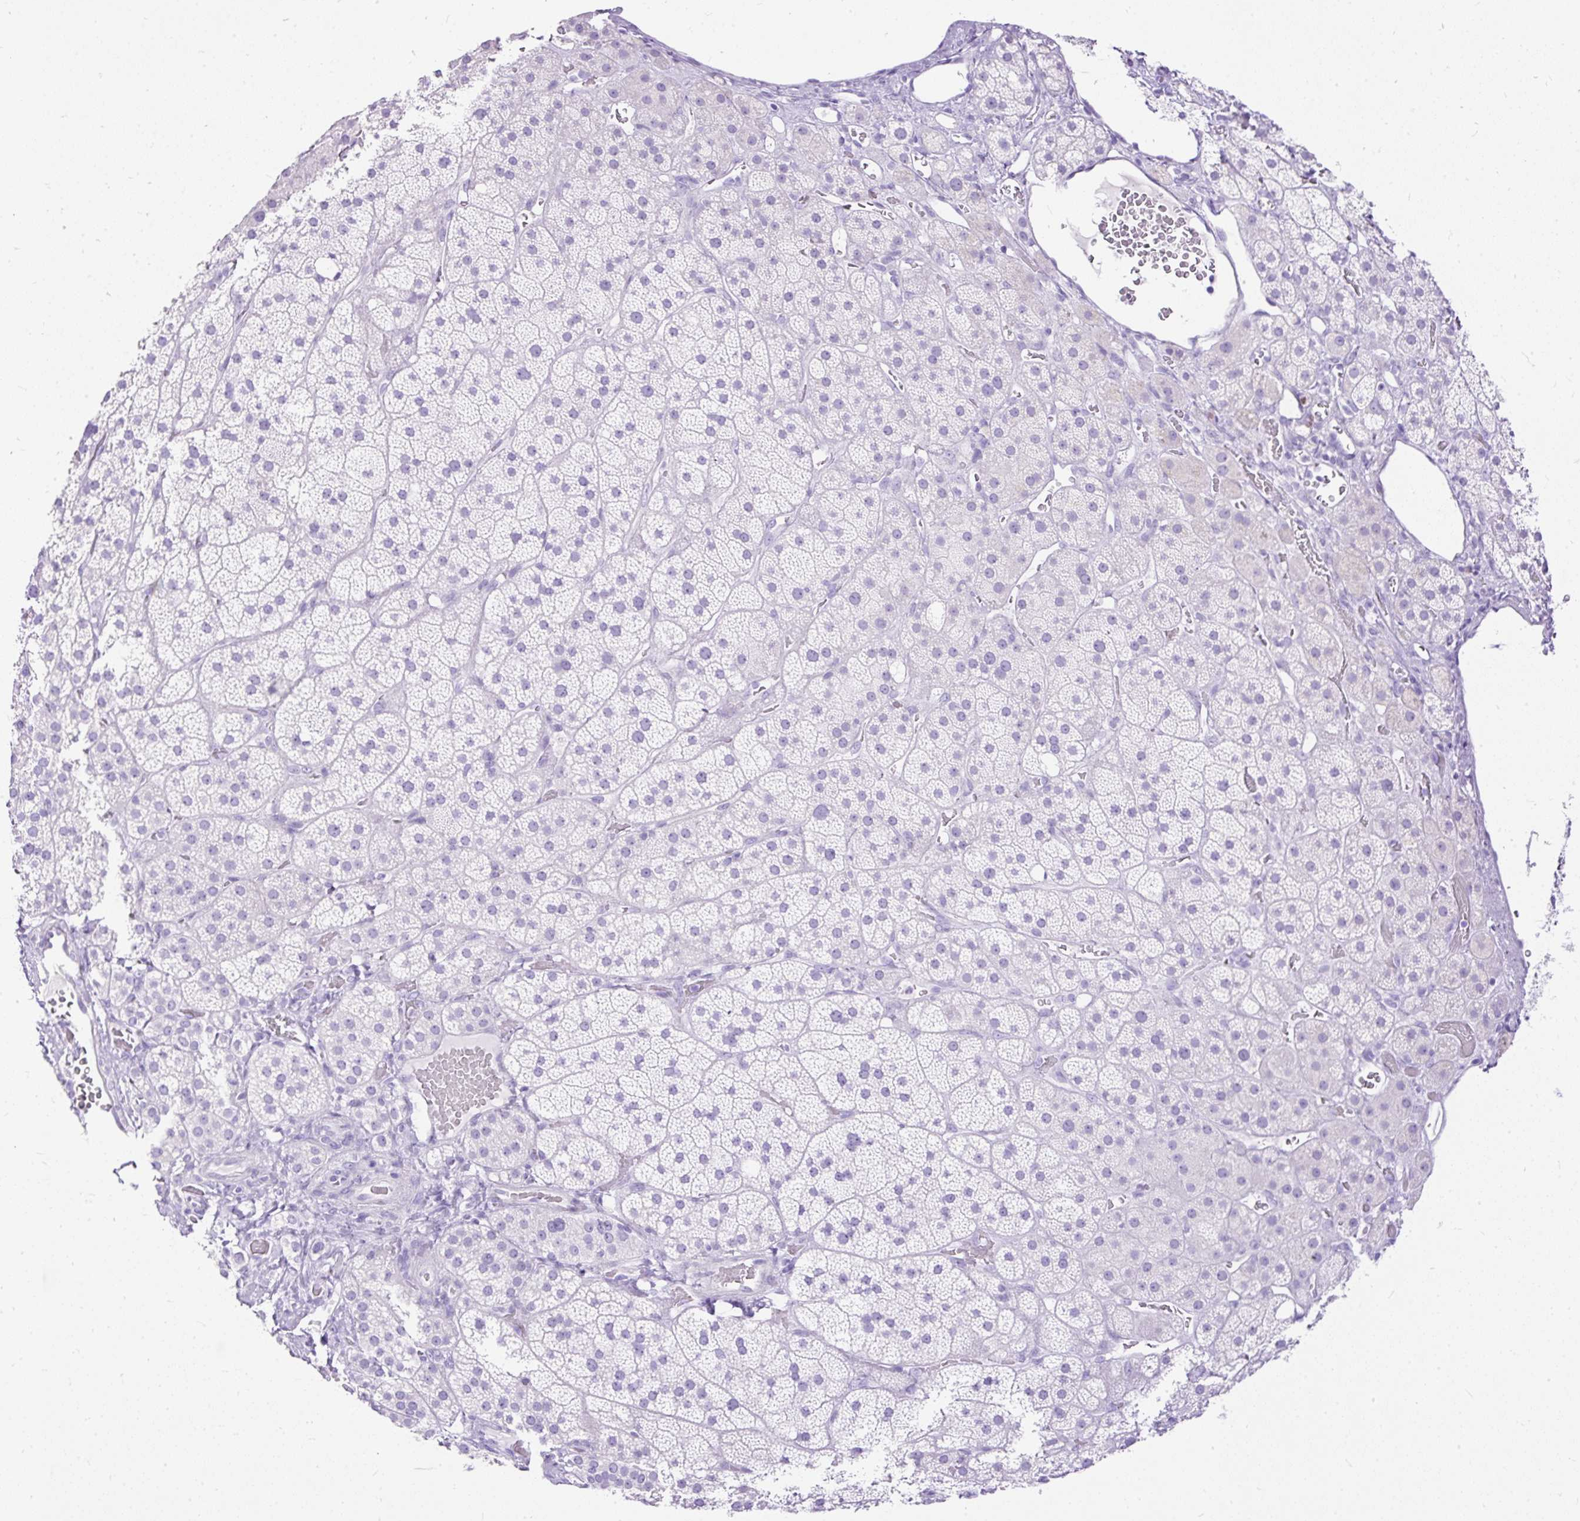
{"staining": {"intensity": "negative", "quantity": "none", "location": "none"}, "tissue": "adrenal gland", "cell_type": "Glandular cells", "image_type": "normal", "snomed": [{"axis": "morphology", "description": "Normal tissue, NOS"}, {"axis": "topography", "description": "Adrenal gland"}], "caption": "A high-resolution histopathology image shows immunohistochemistry staining of normal adrenal gland, which reveals no significant expression in glandular cells.", "gene": "HEY1", "patient": {"sex": "male", "age": 57}}